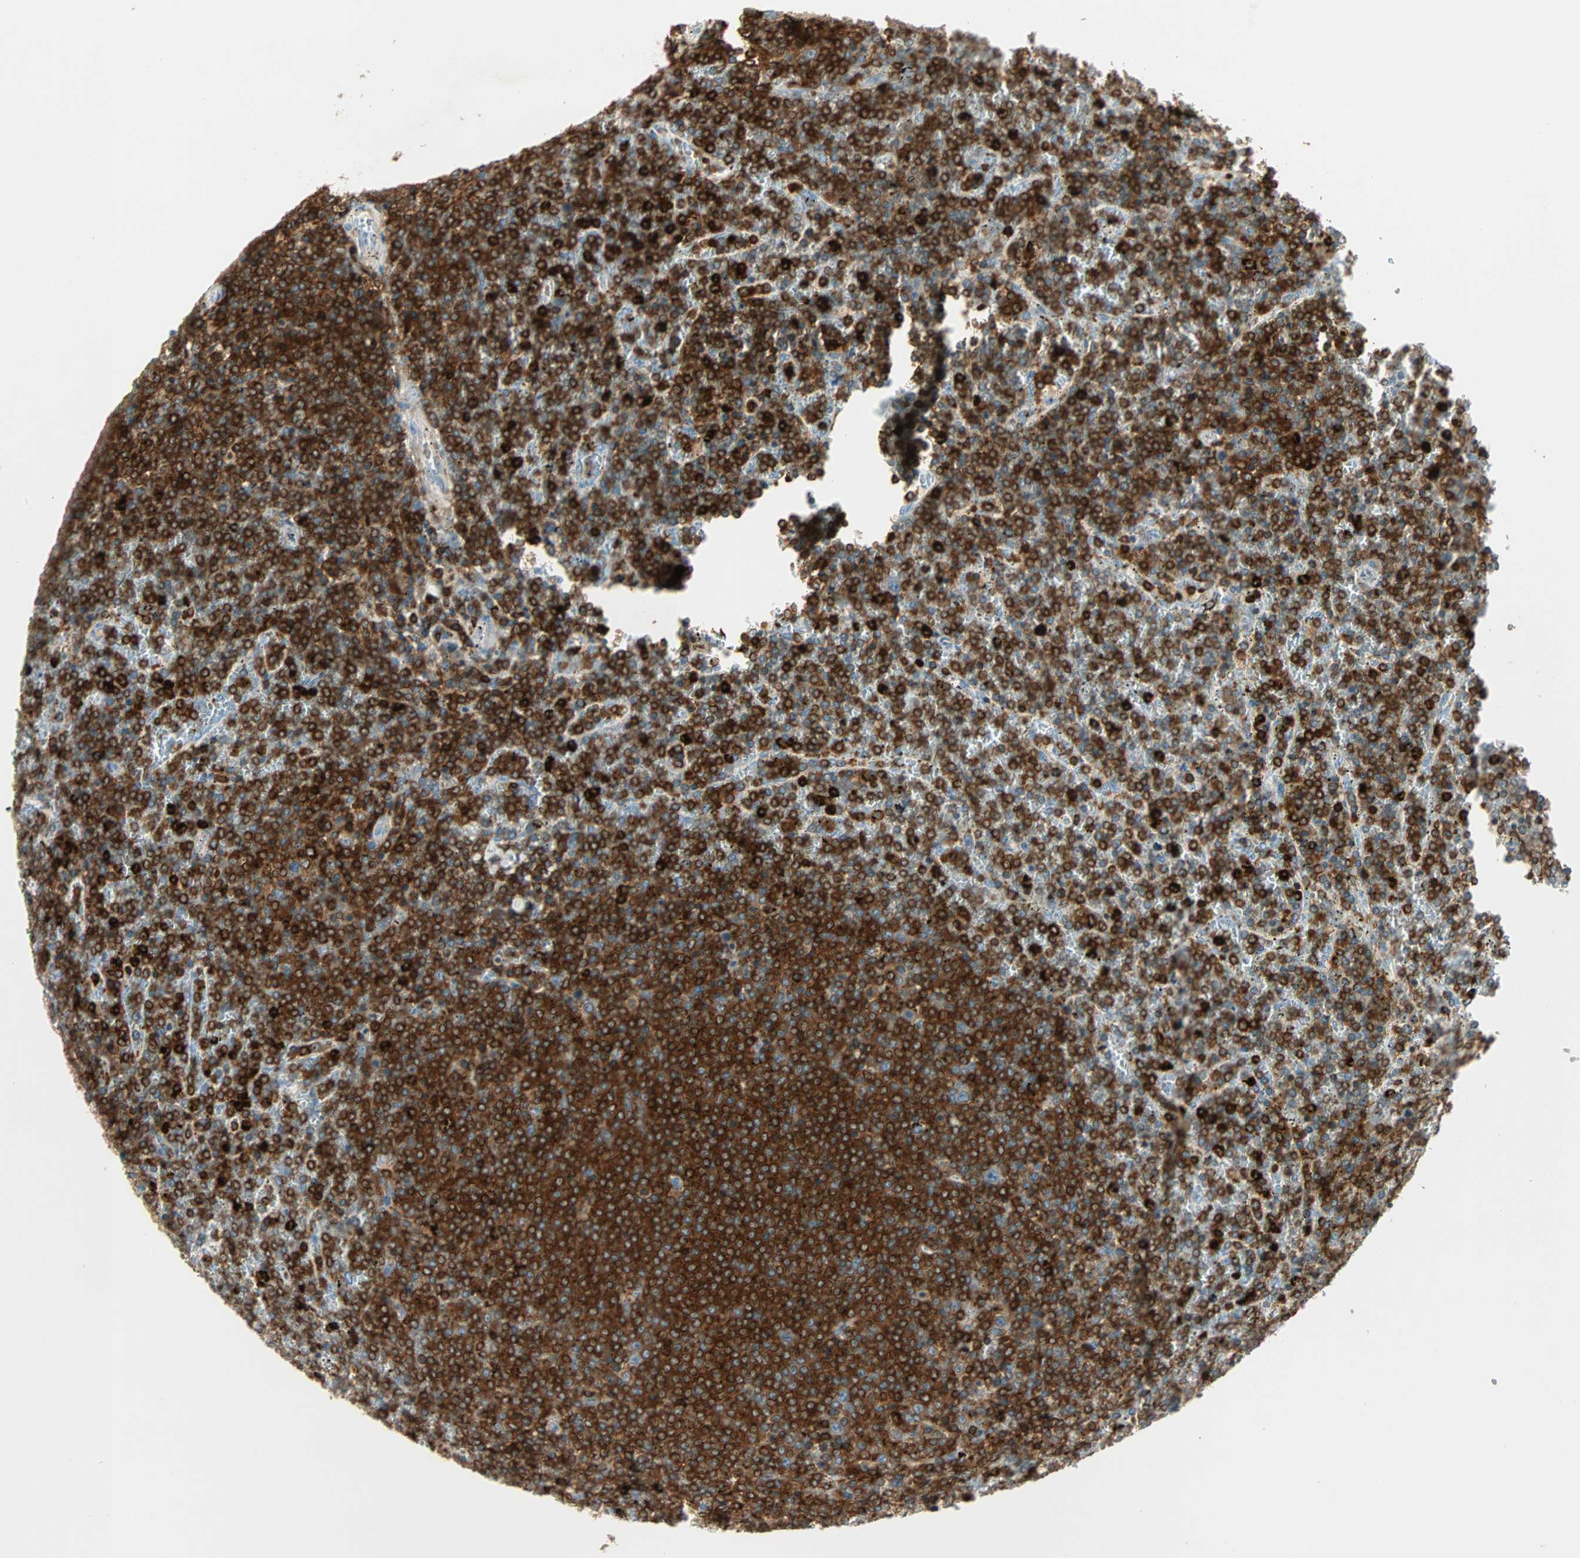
{"staining": {"intensity": "strong", "quantity": ">75%", "location": "cytoplasmic/membranous"}, "tissue": "lymphoma", "cell_type": "Tumor cells", "image_type": "cancer", "snomed": [{"axis": "morphology", "description": "Malignant lymphoma, non-Hodgkin's type, Low grade"}, {"axis": "topography", "description": "Spleen"}], "caption": "This histopathology image displays immunohistochemistry (IHC) staining of lymphoma, with high strong cytoplasmic/membranous expression in approximately >75% of tumor cells.", "gene": "FMNL1", "patient": {"sex": "female", "age": 77}}